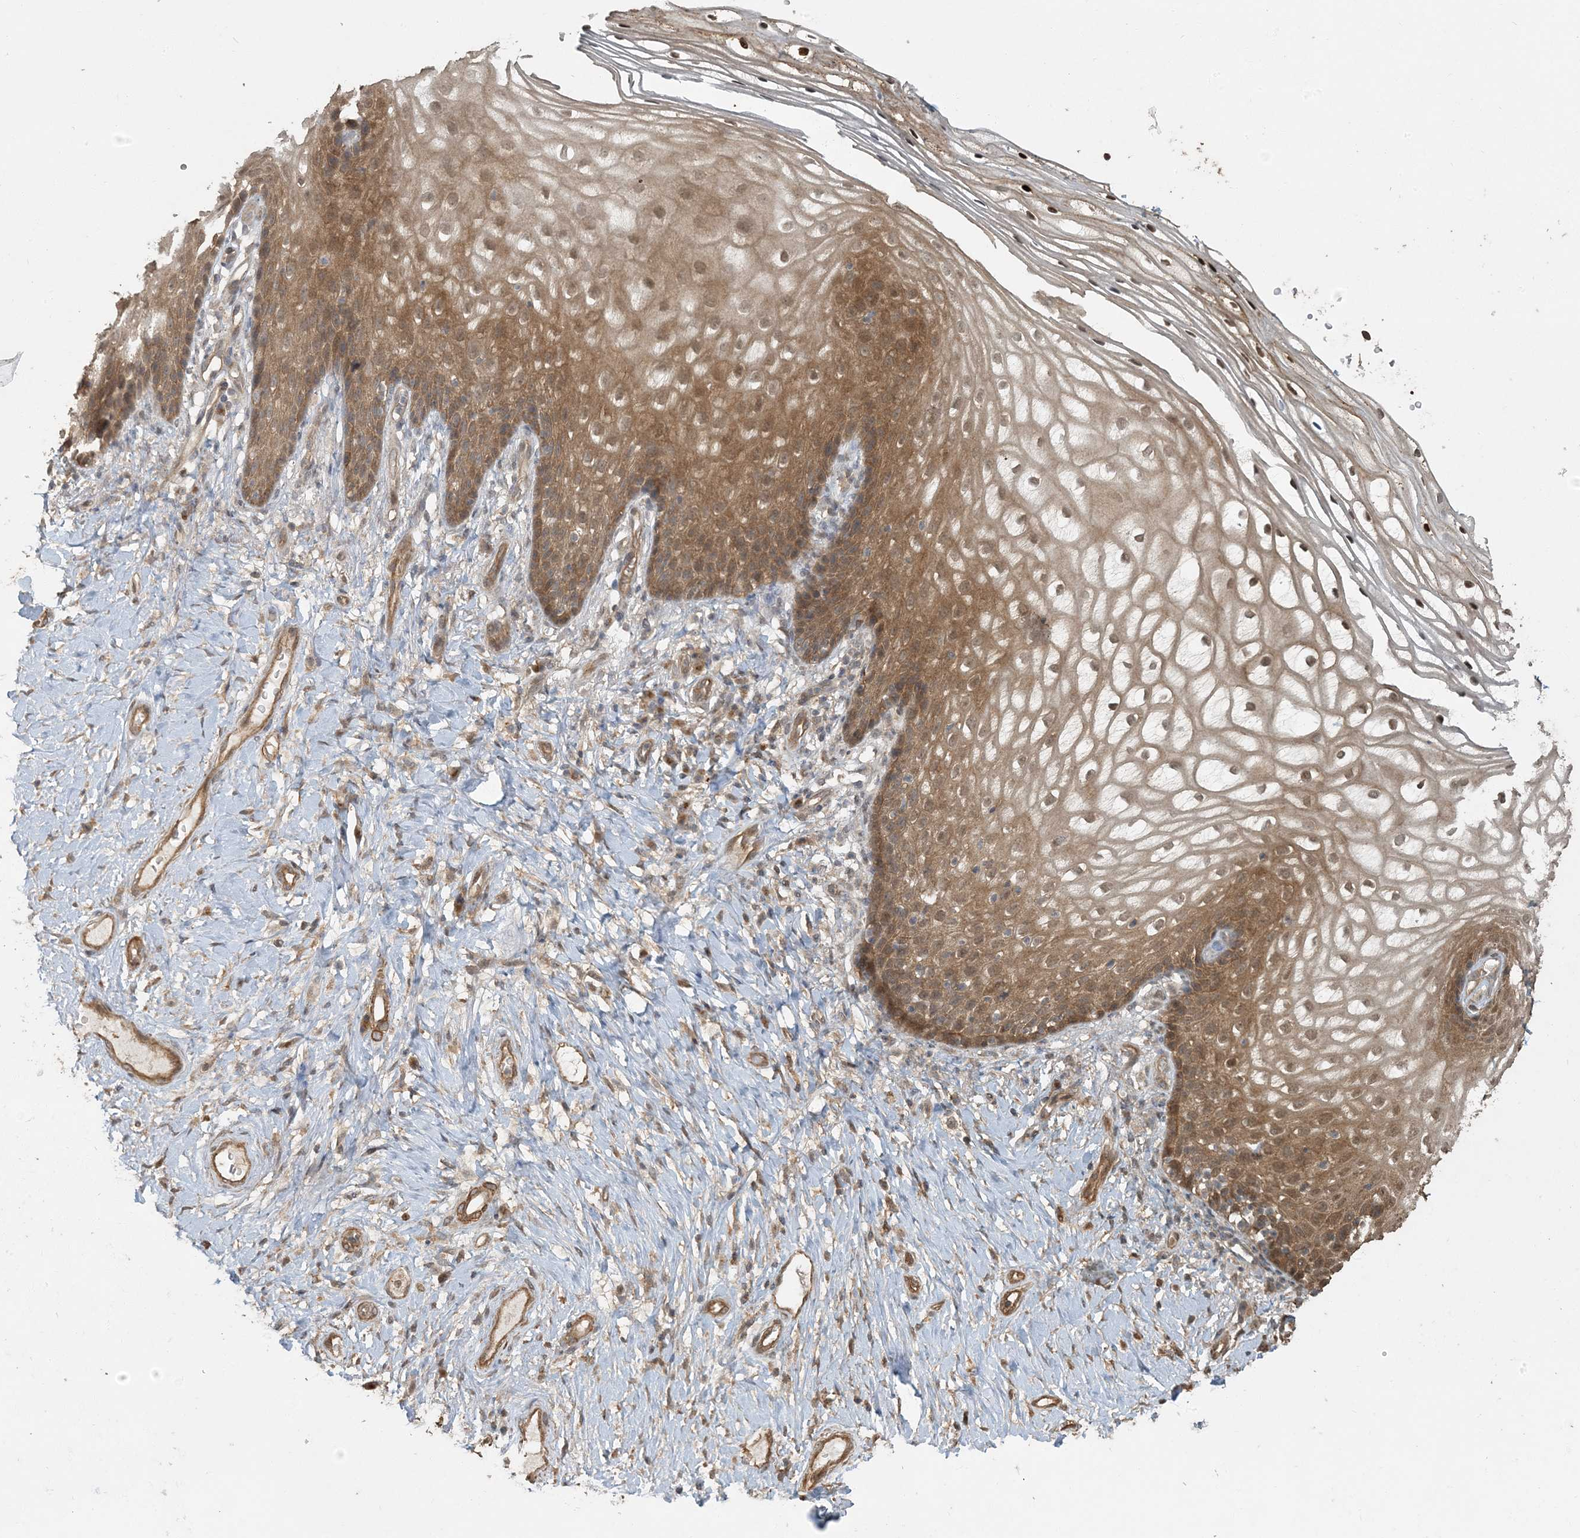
{"staining": {"intensity": "moderate", "quantity": ">75%", "location": "cytoplasmic/membranous,nuclear"}, "tissue": "vagina", "cell_type": "Squamous epithelial cells", "image_type": "normal", "snomed": [{"axis": "morphology", "description": "Normal tissue, NOS"}, {"axis": "topography", "description": "Vagina"}], "caption": "Human vagina stained for a protein (brown) displays moderate cytoplasmic/membranous,nuclear positive staining in approximately >75% of squamous epithelial cells.", "gene": "AK9", "patient": {"sex": "female", "age": 60}}